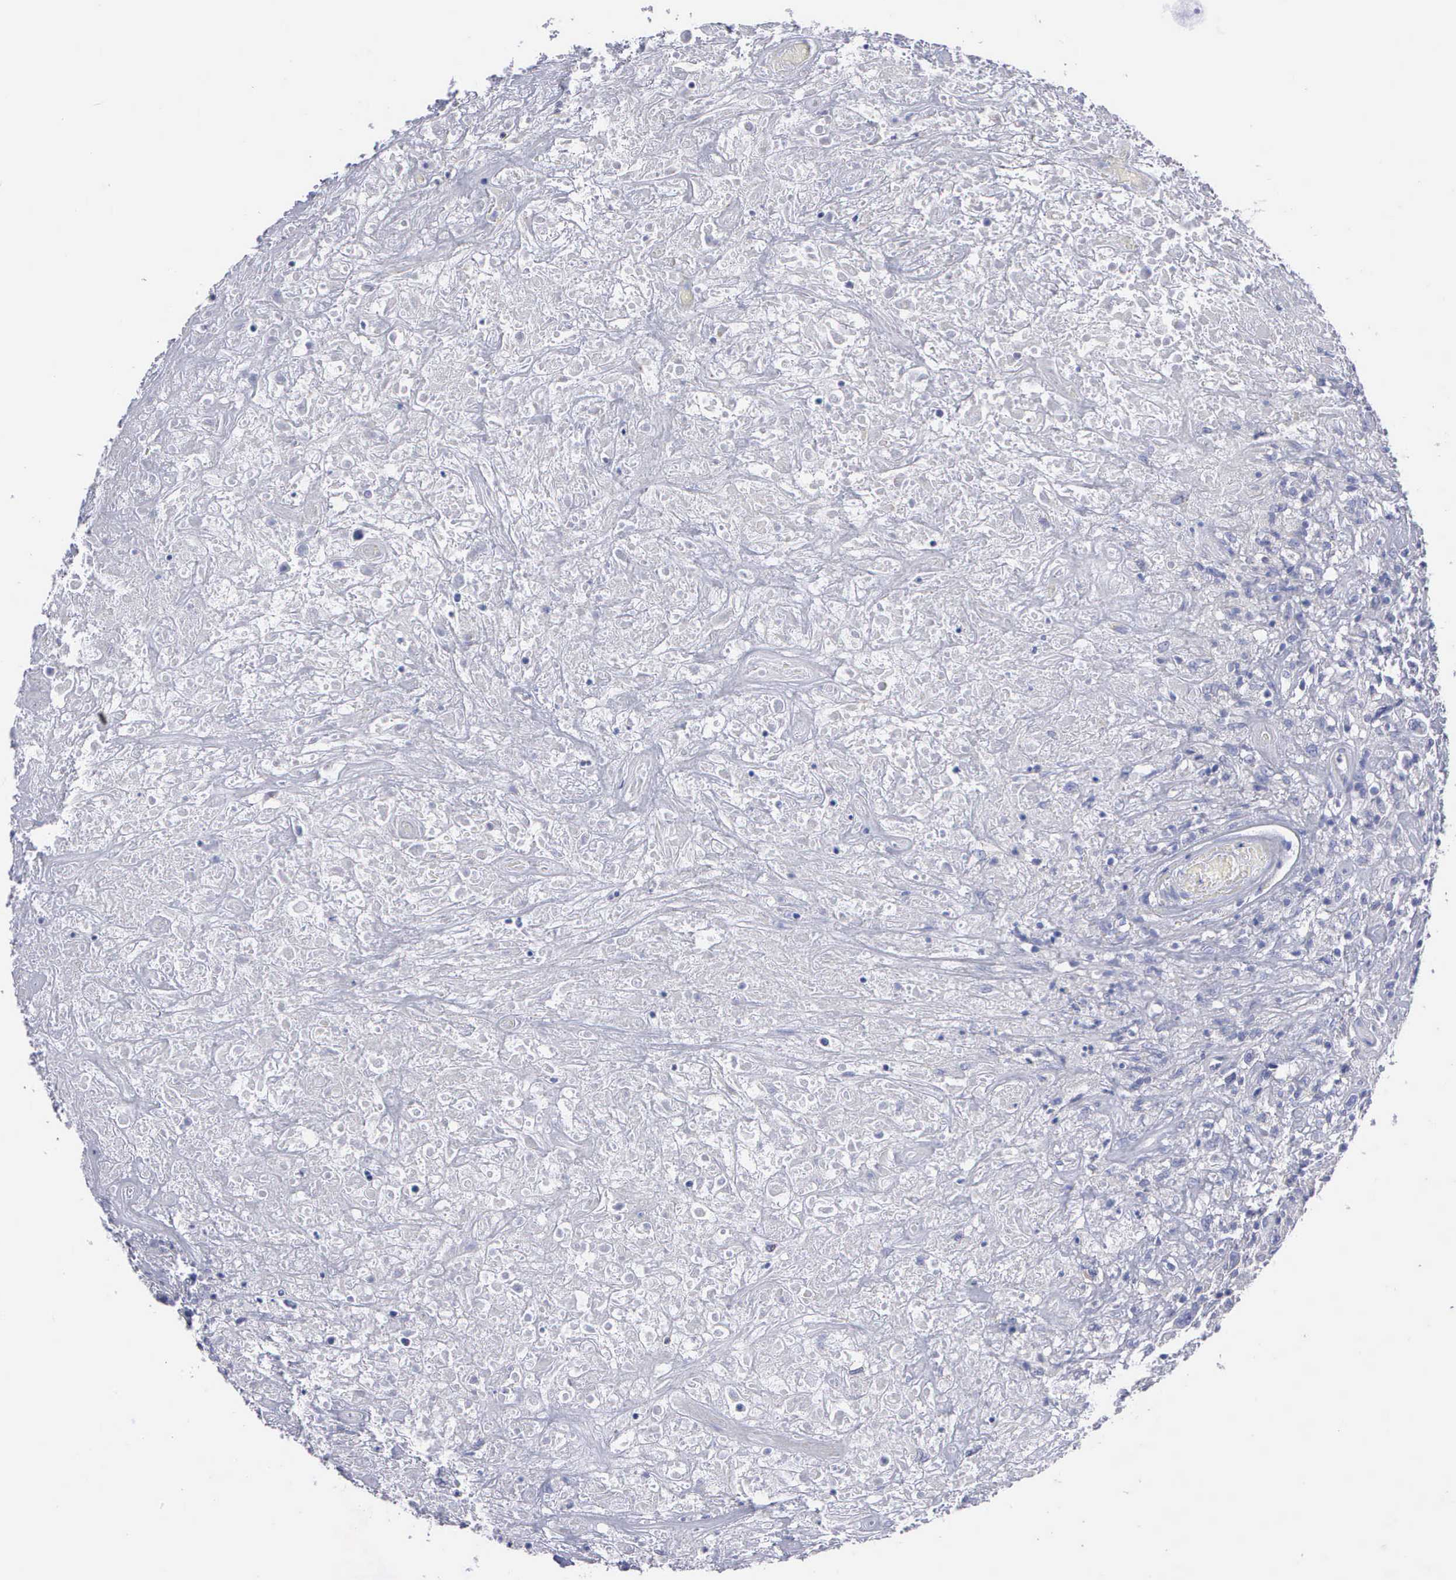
{"staining": {"intensity": "negative", "quantity": "none", "location": "none"}, "tissue": "lymphoma", "cell_type": "Tumor cells", "image_type": "cancer", "snomed": [{"axis": "morphology", "description": "Hodgkin's disease, NOS"}, {"axis": "topography", "description": "Lymph node"}], "caption": "An IHC histopathology image of lymphoma is shown. There is no staining in tumor cells of lymphoma.", "gene": "APOOL", "patient": {"sex": "male", "age": 46}}